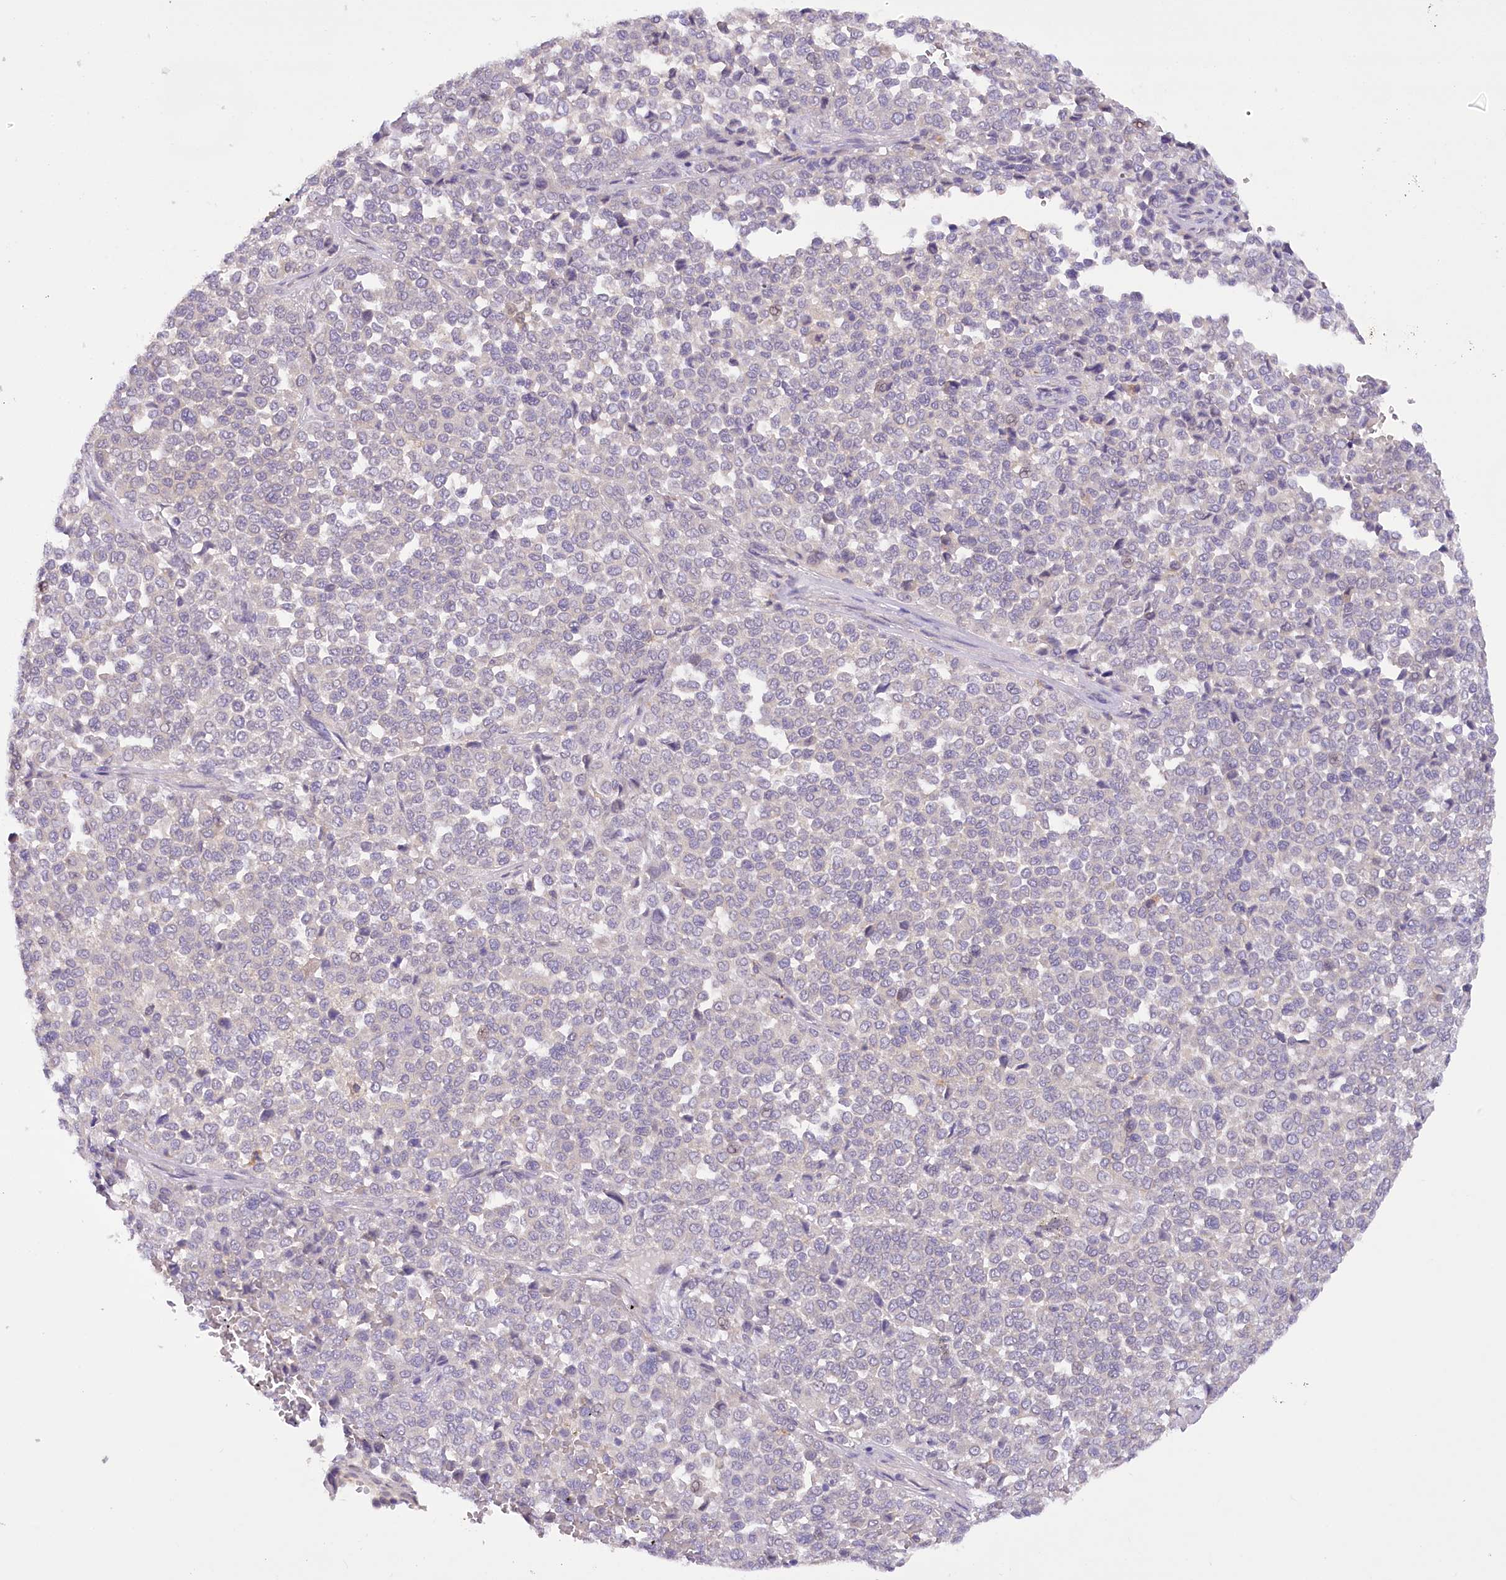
{"staining": {"intensity": "negative", "quantity": "none", "location": "none"}, "tissue": "melanoma", "cell_type": "Tumor cells", "image_type": "cancer", "snomed": [{"axis": "morphology", "description": "Malignant melanoma, Metastatic site"}, {"axis": "topography", "description": "Pancreas"}], "caption": "There is no significant staining in tumor cells of melanoma.", "gene": "DCUN1D1", "patient": {"sex": "female", "age": 30}}